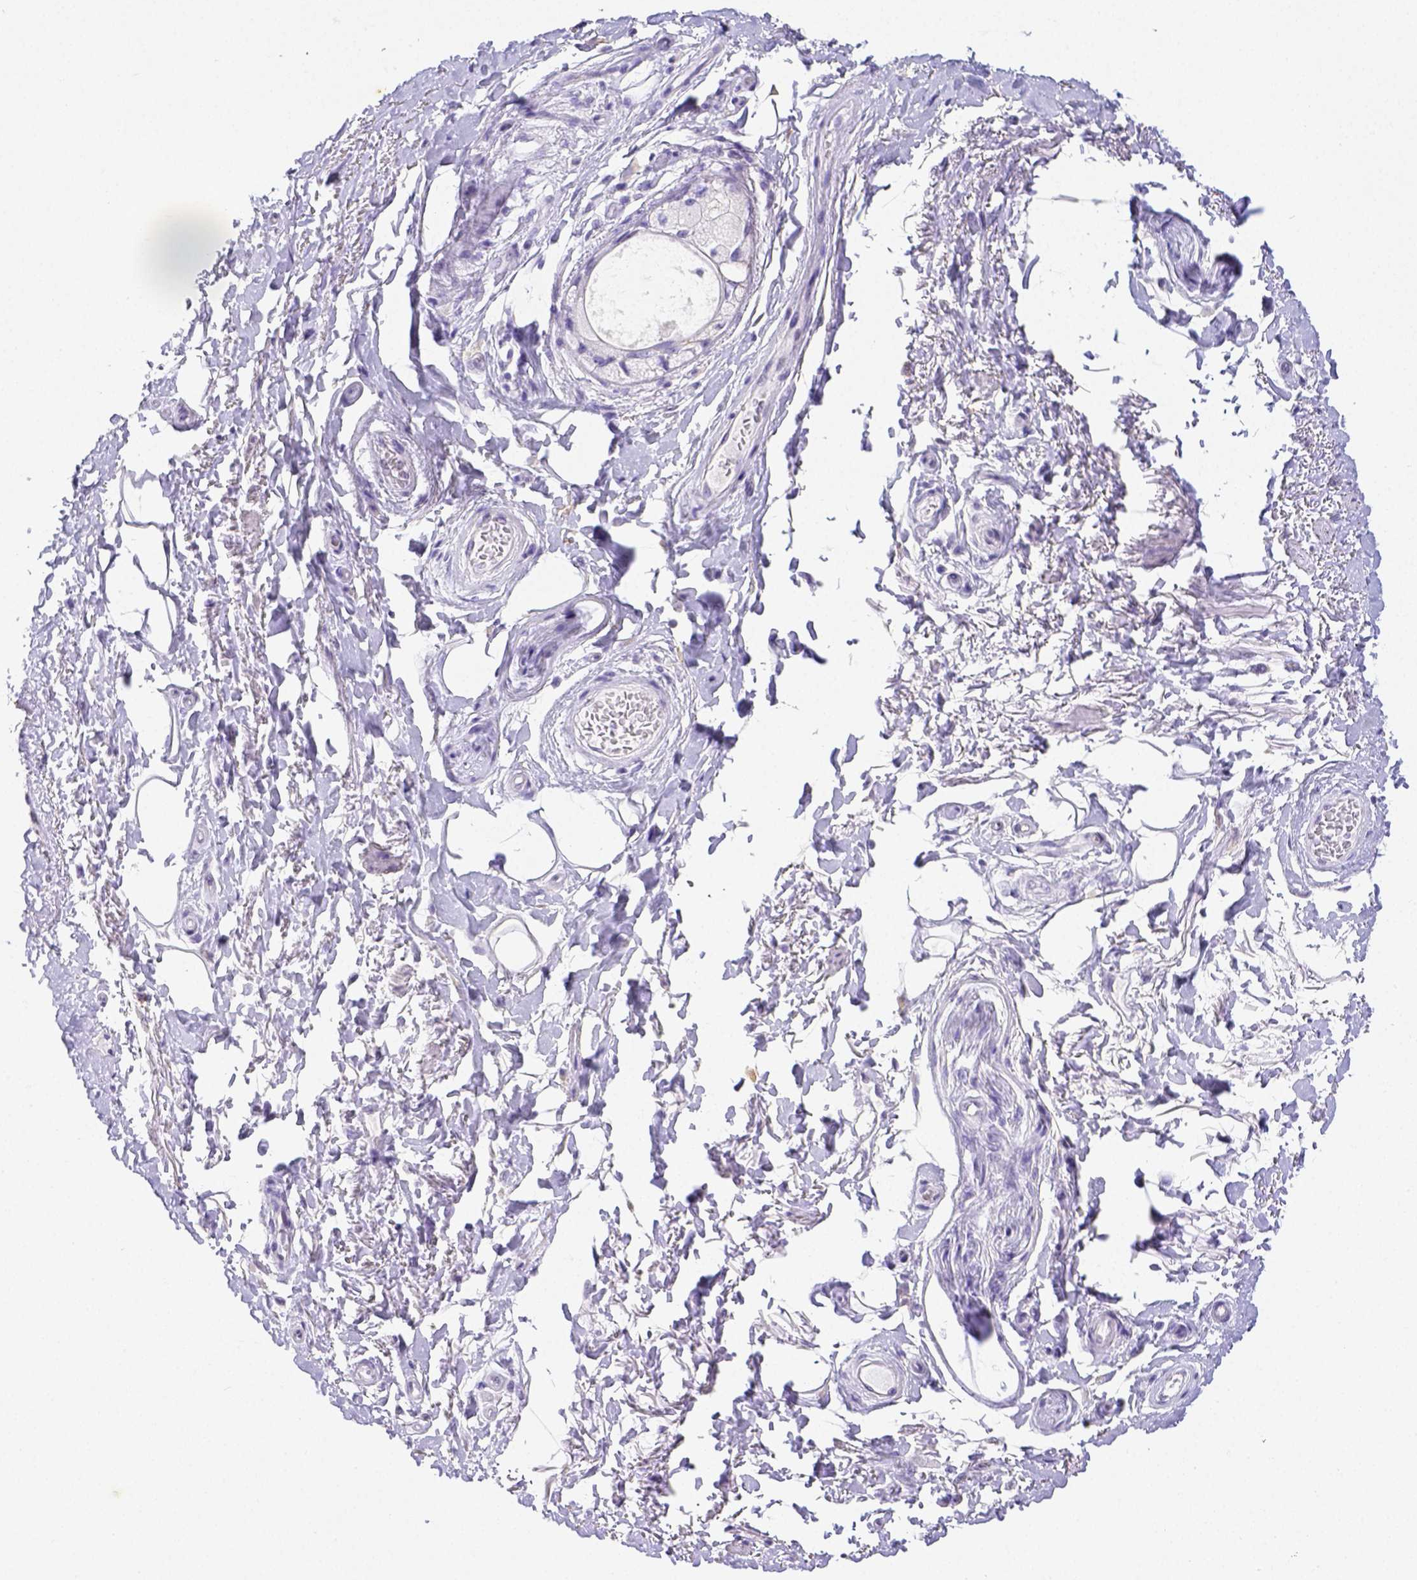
{"staining": {"intensity": "negative", "quantity": "none", "location": "none"}, "tissue": "adipose tissue", "cell_type": "Adipocytes", "image_type": "normal", "snomed": [{"axis": "morphology", "description": "Normal tissue, NOS"}, {"axis": "topography", "description": "Peripheral nerve tissue"}], "caption": "DAB immunohistochemical staining of normal human adipose tissue reveals no significant positivity in adipocytes. (Immunohistochemistry (ihc), brightfield microscopy, high magnification).", "gene": "ARHGAP36", "patient": {"sex": "male", "age": 51}}